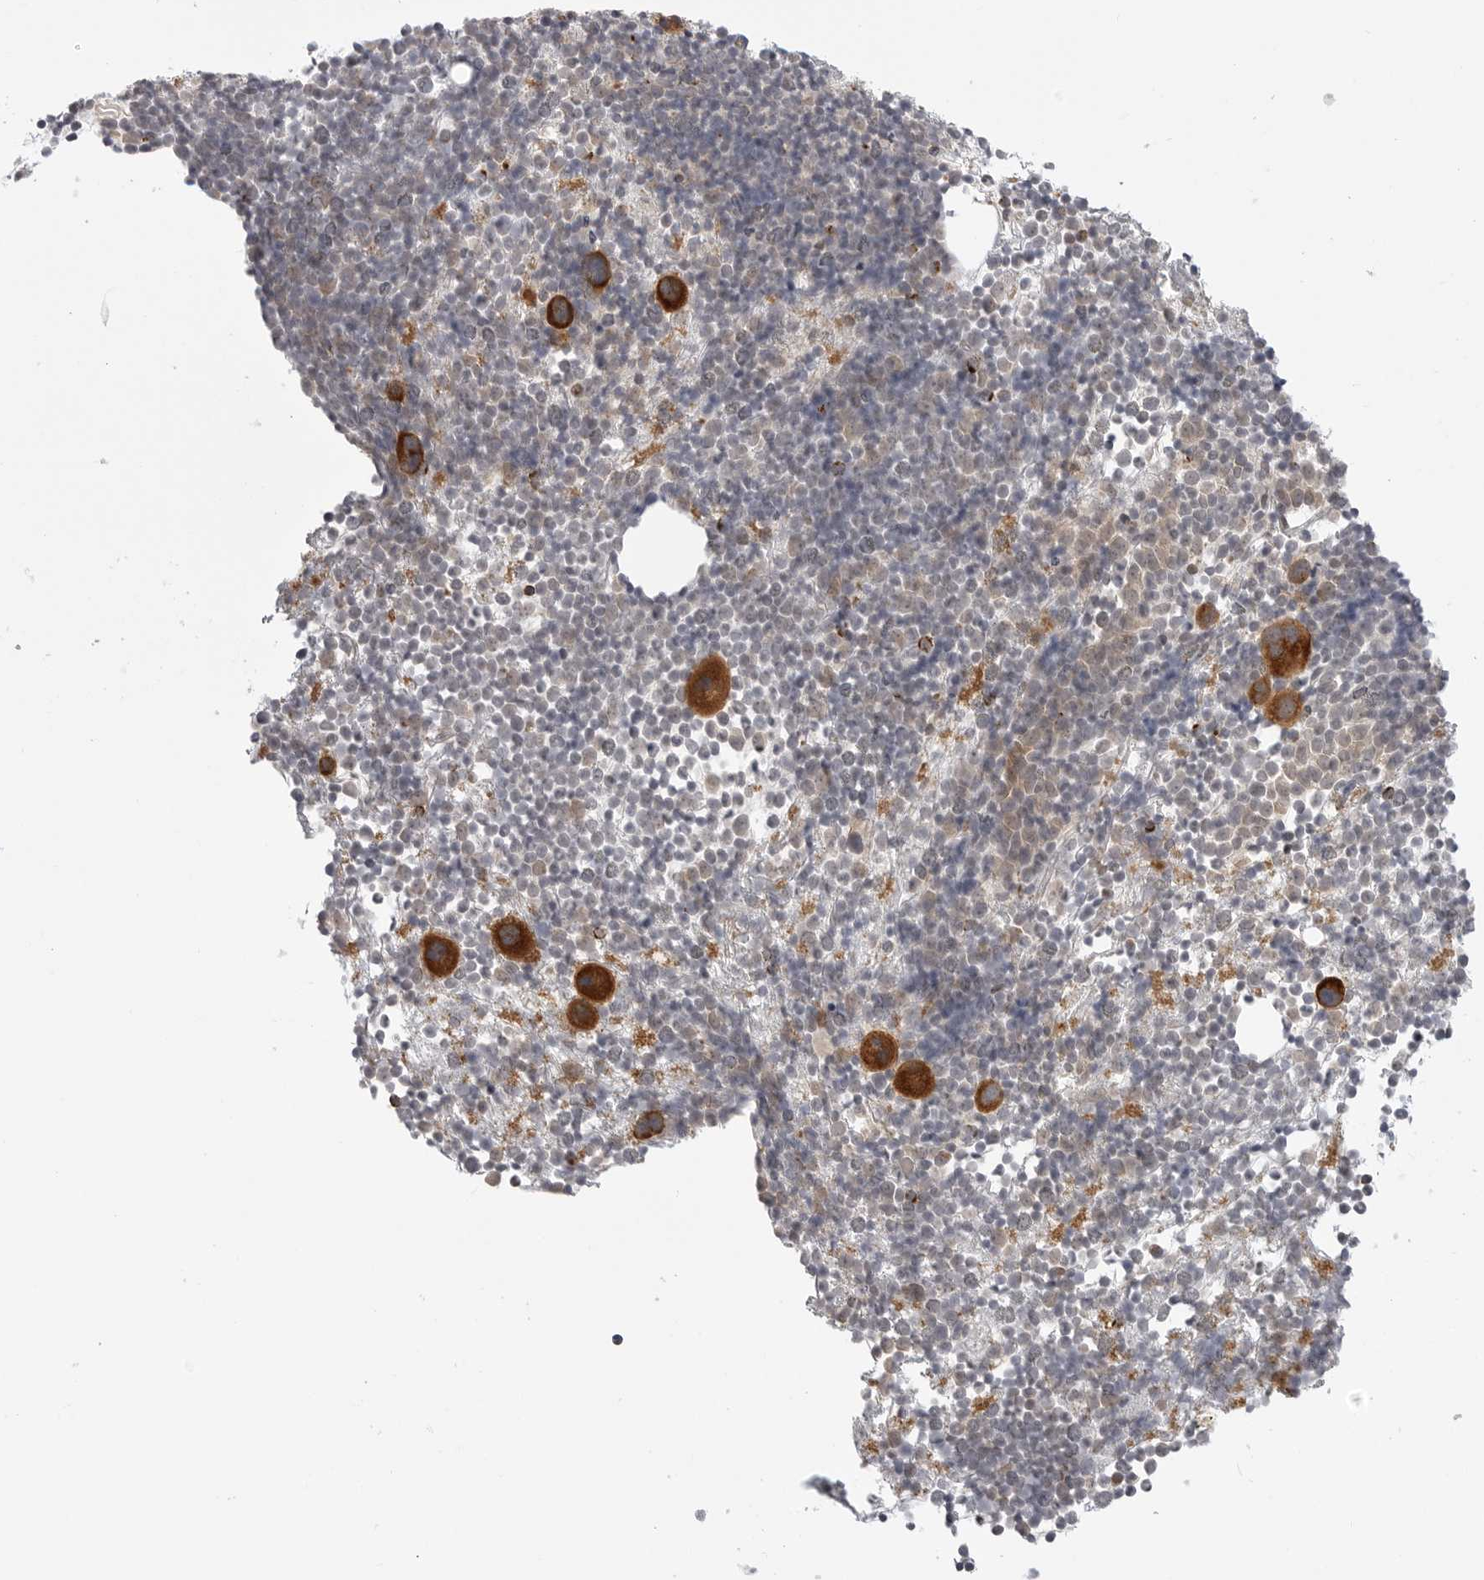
{"staining": {"intensity": "strong", "quantity": "<25%", "location": "cytoplasmic/membranous"}, "tissue": "bone marrow", "cell_type": "Hematopoietic cells", "image_type": "normal", "snomed": [{"axis": "morphology", "description": "Normal tissue, NOS"}, {"axis": "morphology", "description": "Inflammation, NOS"}, {"axis": "topography", "description": "Bone marrow"}], "caption": "Bone marrow stained with DAB (3,3'-diaminobenzidine) IHC exhibits medium levels of strong cytoplasmic/membranous expression in about <25% of hematopoietic cells. (IHC, brightfield microscopy, high magnification).", "gene": "KALRN", "patient": {"sex": "male", "age": 1}}